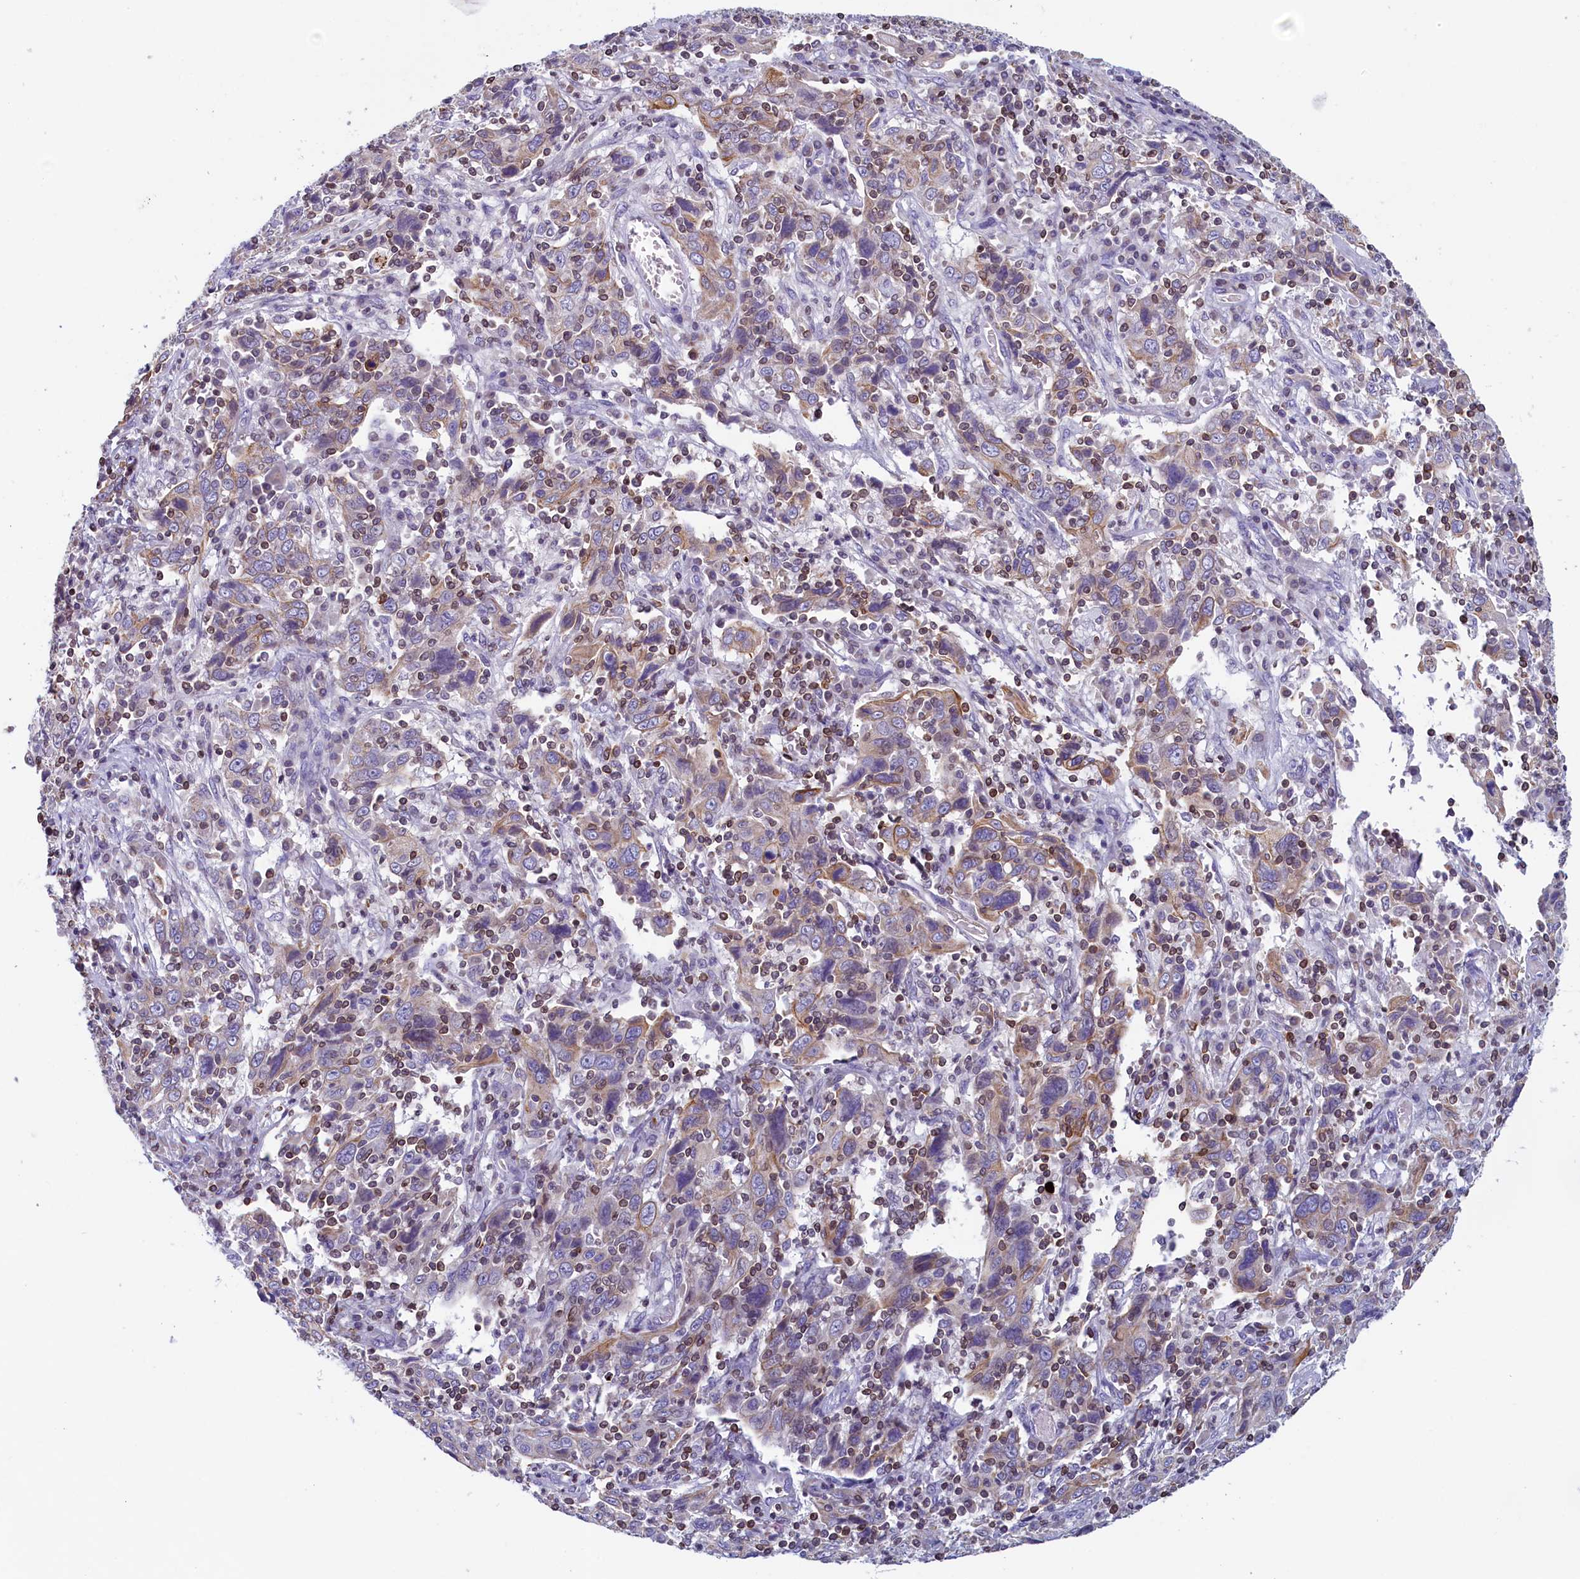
{"staining": {"intensity": "weak", "quantity": "<25%", "location": "cytoplasmic/membranous"}, "tissue": "cervical cancer", "cell_type": "Tumor cells", "image_type": "cancer", "snomed": [{"axis": "morphology", "description": "Squamous cell carcinoma, NOS"}, {"axis": "topography", "description": "Cervix"}], "caption": "This is an immunohistochemistry photomicrograph of human cervical cancer (squamous cell carcinoma). There is no staining in tumor cells.", "gene": "TRAF3IP3", "patient": {"sex": "female", "age": 46}}